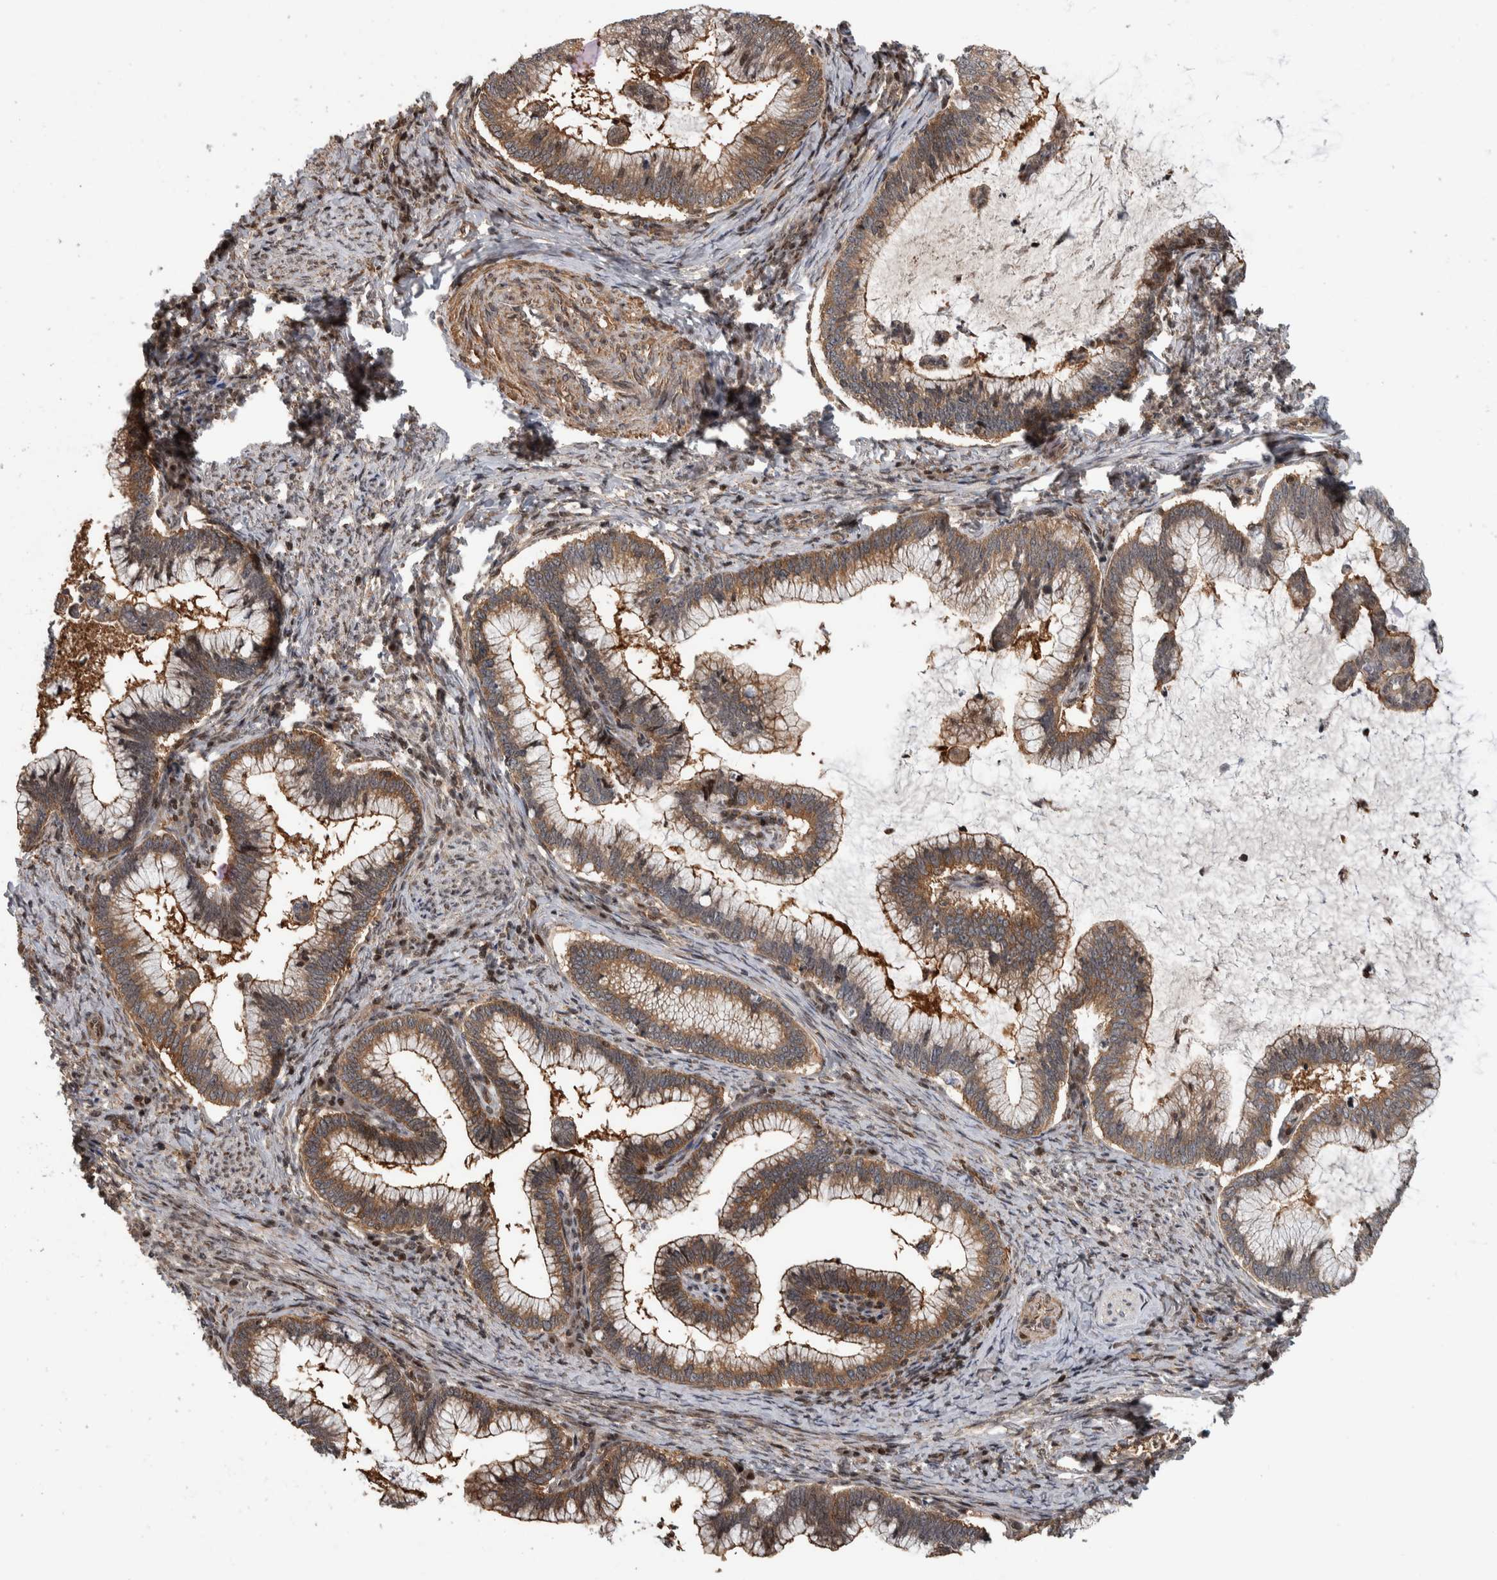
{"staining": {"intensity": "moderate", "quantity": ">75%", "location": "cytoplasmic/membranous"}, "tissue": "cervical cancer", "cell_type": "Tumor cells", "image_type": "cancer", "snomed": [{"axis": "morphology", "description": "Adenocarcinoma, NOS"}, {"axis": "topography", "description": "Cervix"}], "caption": "Cervical adenocarcinoma was stained to show a protein in brown. There is medium levels of moderate cytoplasmic/membranous expression in approximately >75% of tumor cells.", "gene": "ARFGEF1", "patient": {"sex": "female", "age": 36}}